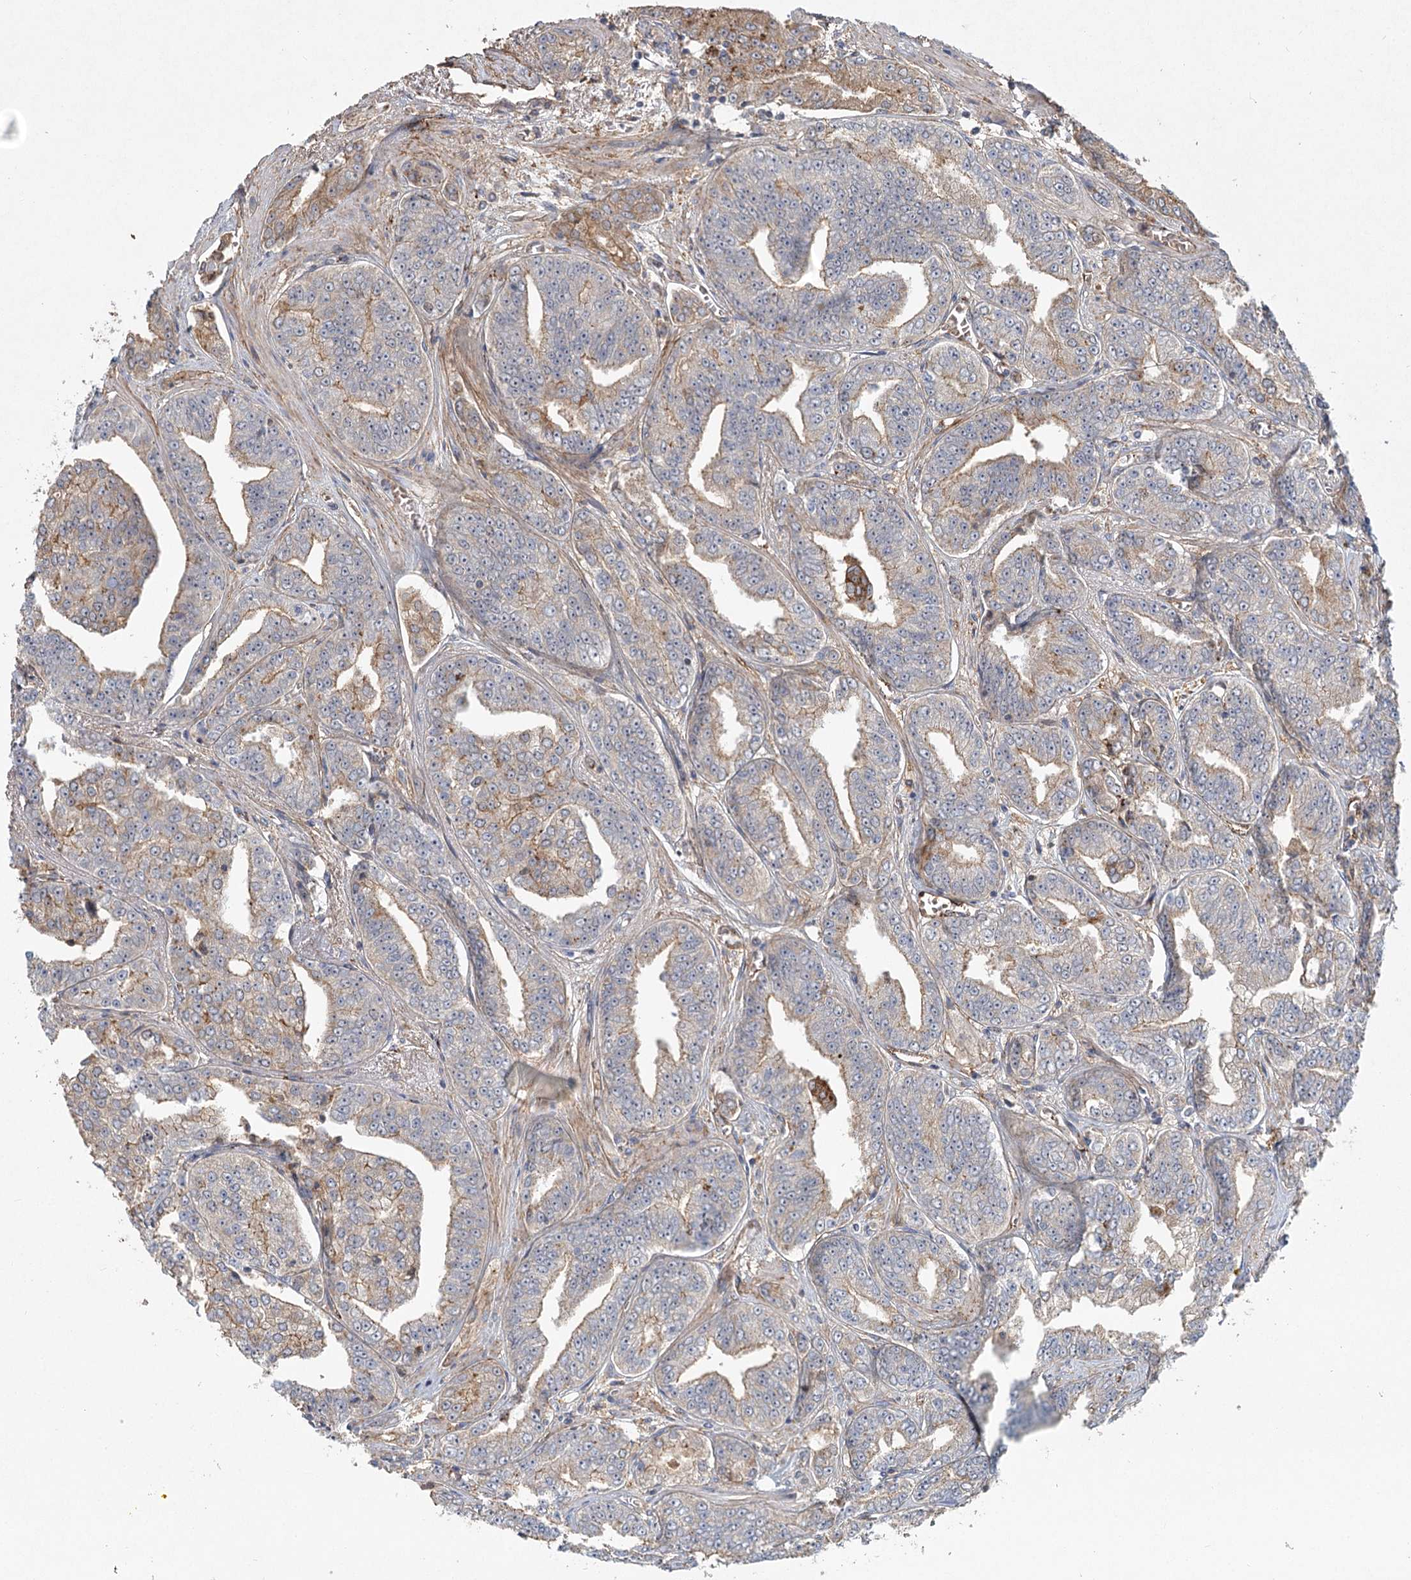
{"staining": {"intensity": "weak", "quantity": "25%-75%", "location": "cytoplasmic/membranous"}, "tissue": "prostate cancer", "cell_type": "Tumor cells", "image_type": "cancer", "snomed": [{"axis": "morphology", "description": "Adenocarcinoma, High grade"}, {"axis": "topography", "description": "Prostate"}], "caption": "High-power microscopy captured an immunohistochemistry (IHC) micrograph of prostate cancer, revealing weak cytoplasmic/membranous expression in about 25%-75% of tumor cells.", "gene": "KBTBD4", "patient": {"sex": "male", "age": 71}}